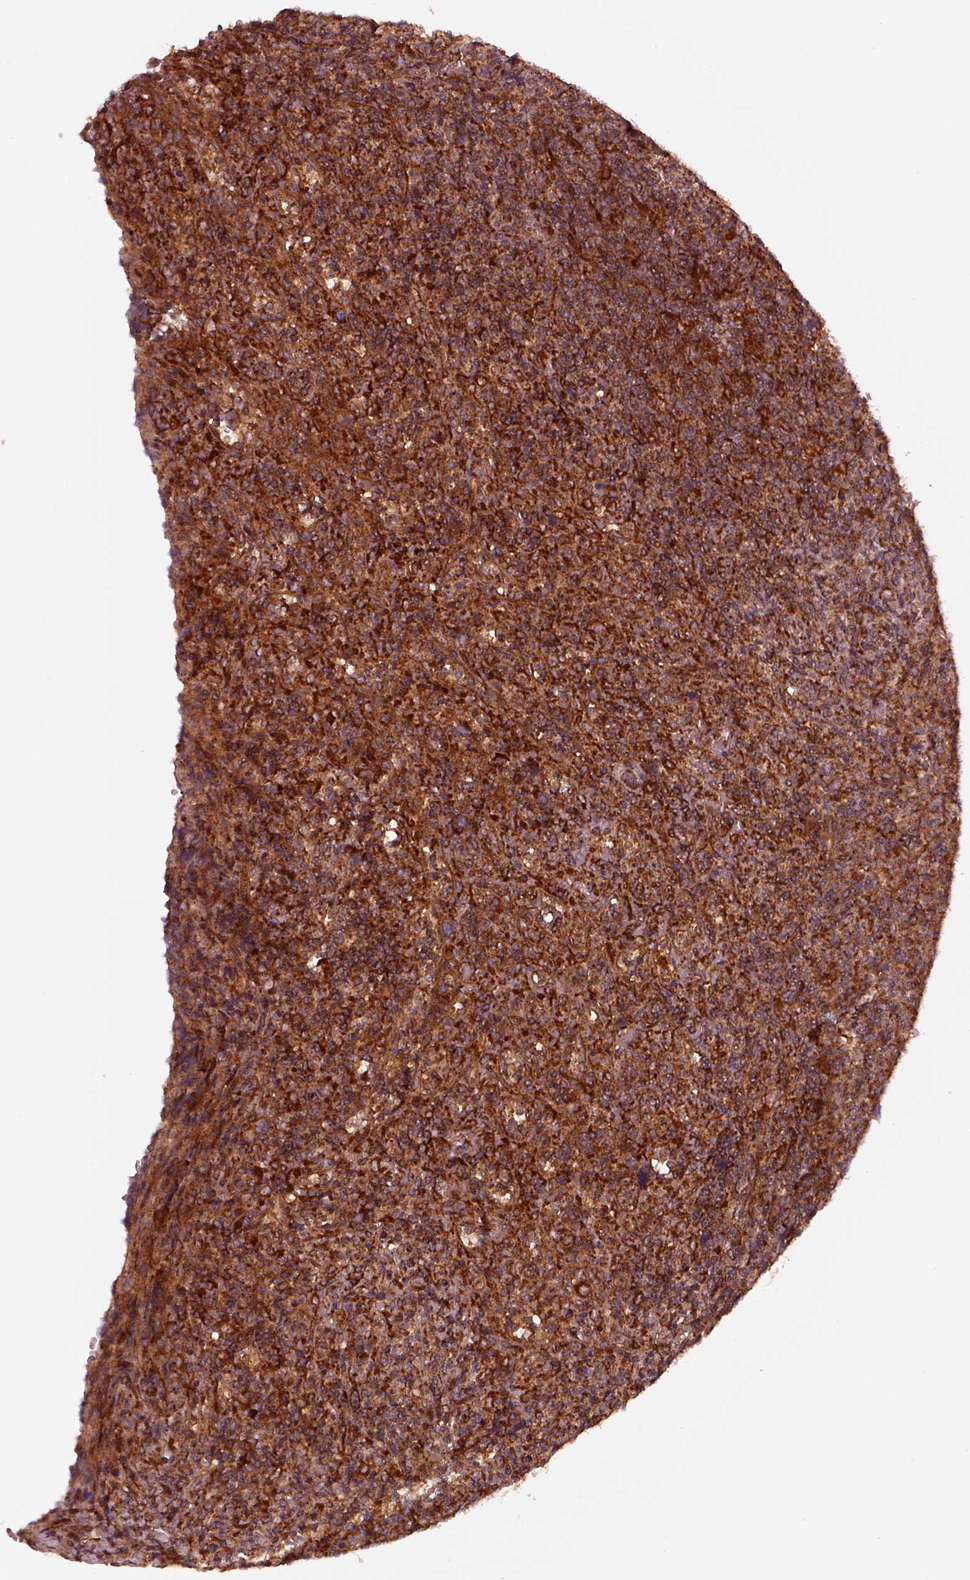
{"staining": {"intensity": "strong", "quantity": ">75%", "location": "cytoplasmic/membranous"}, "tissue": "lymphoma", "cell_type": "Tumor cells", "image_type": "cancer", "snomed": [{"axis": "morphology", "description": "Malignant lymphoma, non-Hodgkin's type, Low grade"}, {"axis": "topography", "description": "Spleen"}], "caption": "A photomicrograph of human lymphoma stained for a protein shows strong cytoplasmic/membranous brown staining in tumor cells.", "gene": "WASHC2A", "patient": {"sex": "female", "age": 70}}